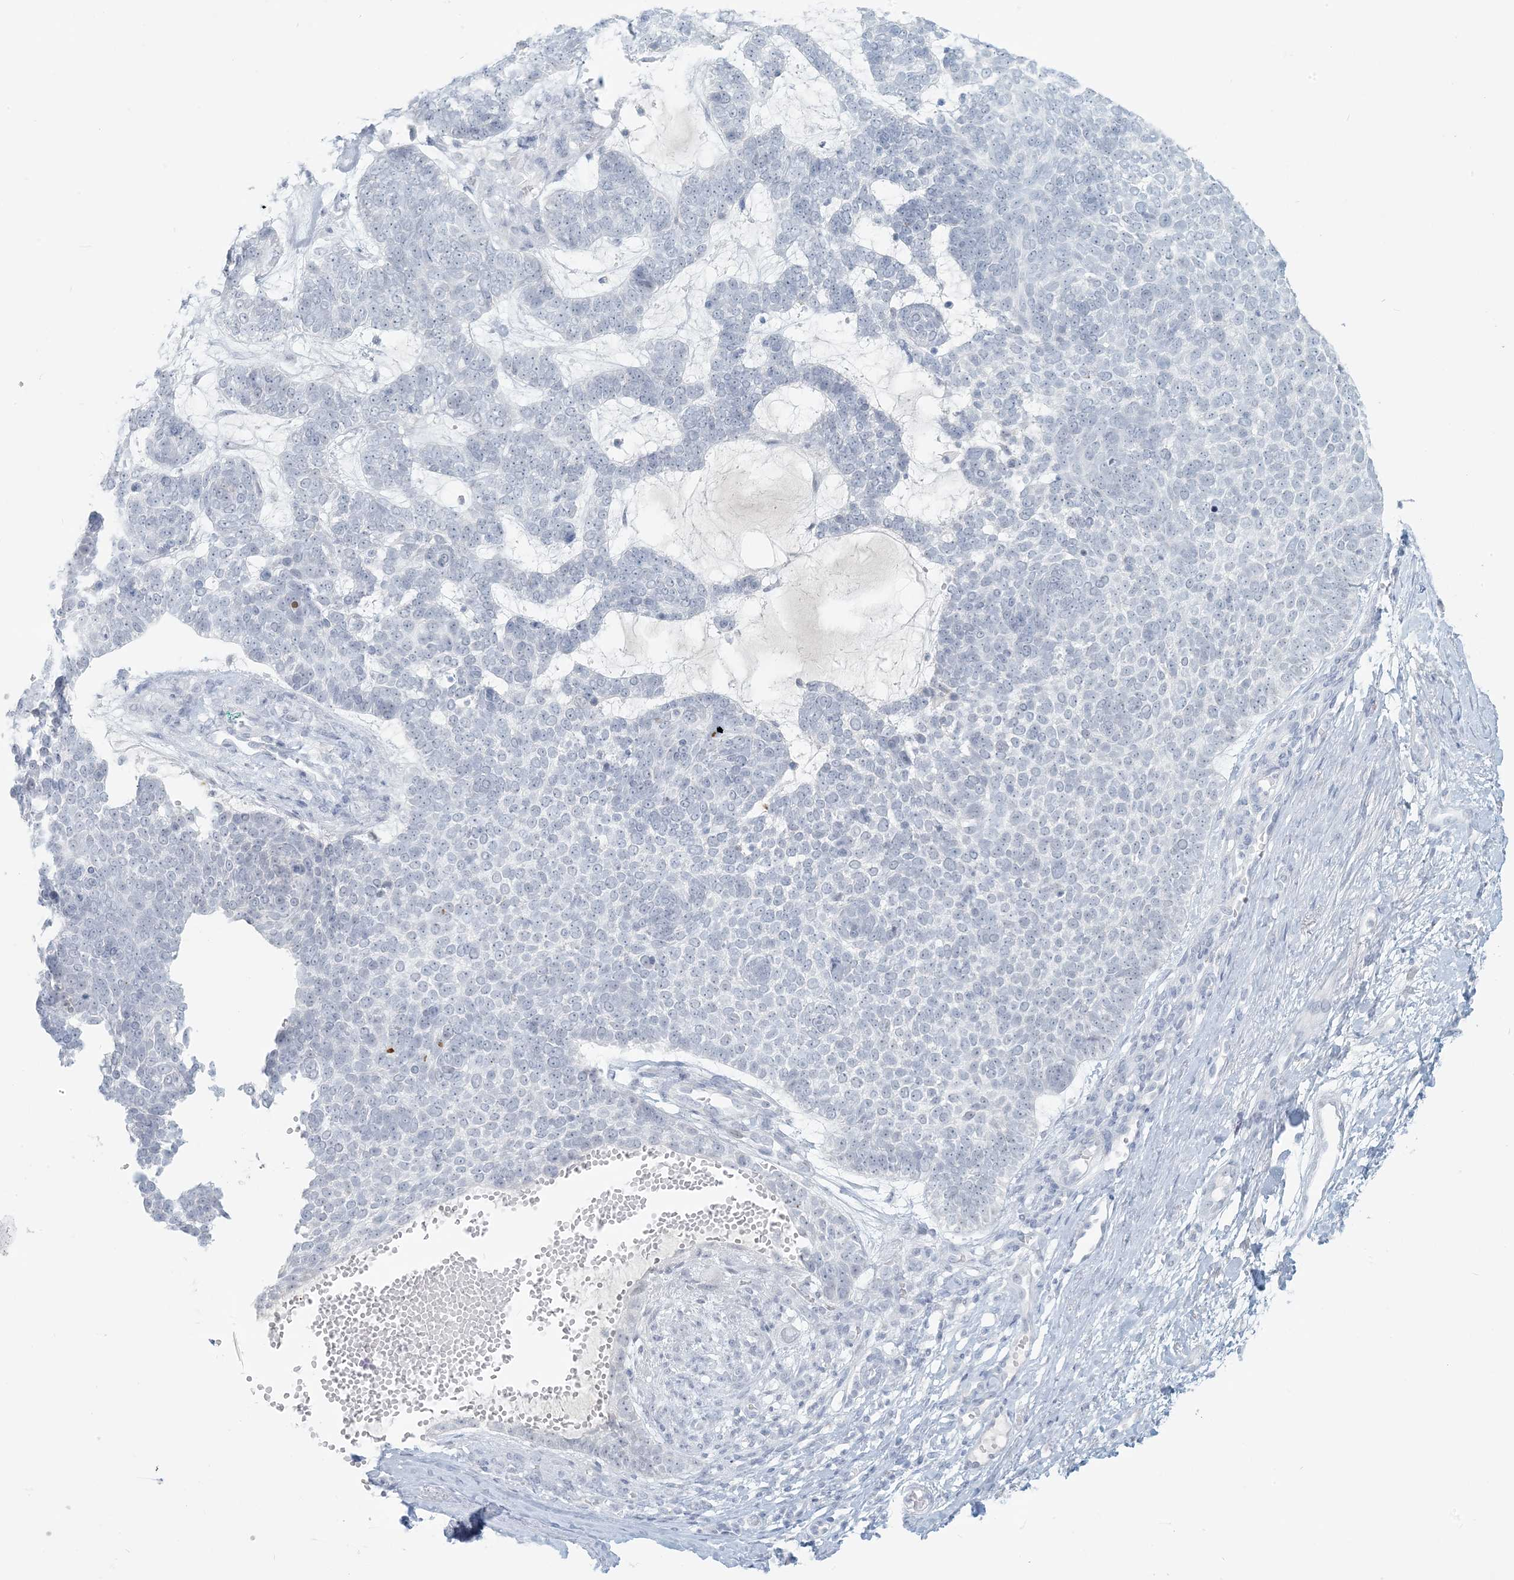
{"staining": {"intensity": "negative", "quantity": "none", "location": "none"}, "tissue": "skin cancer", "cell_type": "Tumor cells", "image_type": "cancer", "snomed": [{"axis": "morphology", "description": "Basal cell carcinoma"}, {"axis": "topography", "description": "Skin"}], "caption": "This is a photomicrograph of immunohistochemistry staining of skin cancer, which shows no positivity in tumor cells.", "gene": "SCML1", "patient": {"sex": "female", "age": 81}}